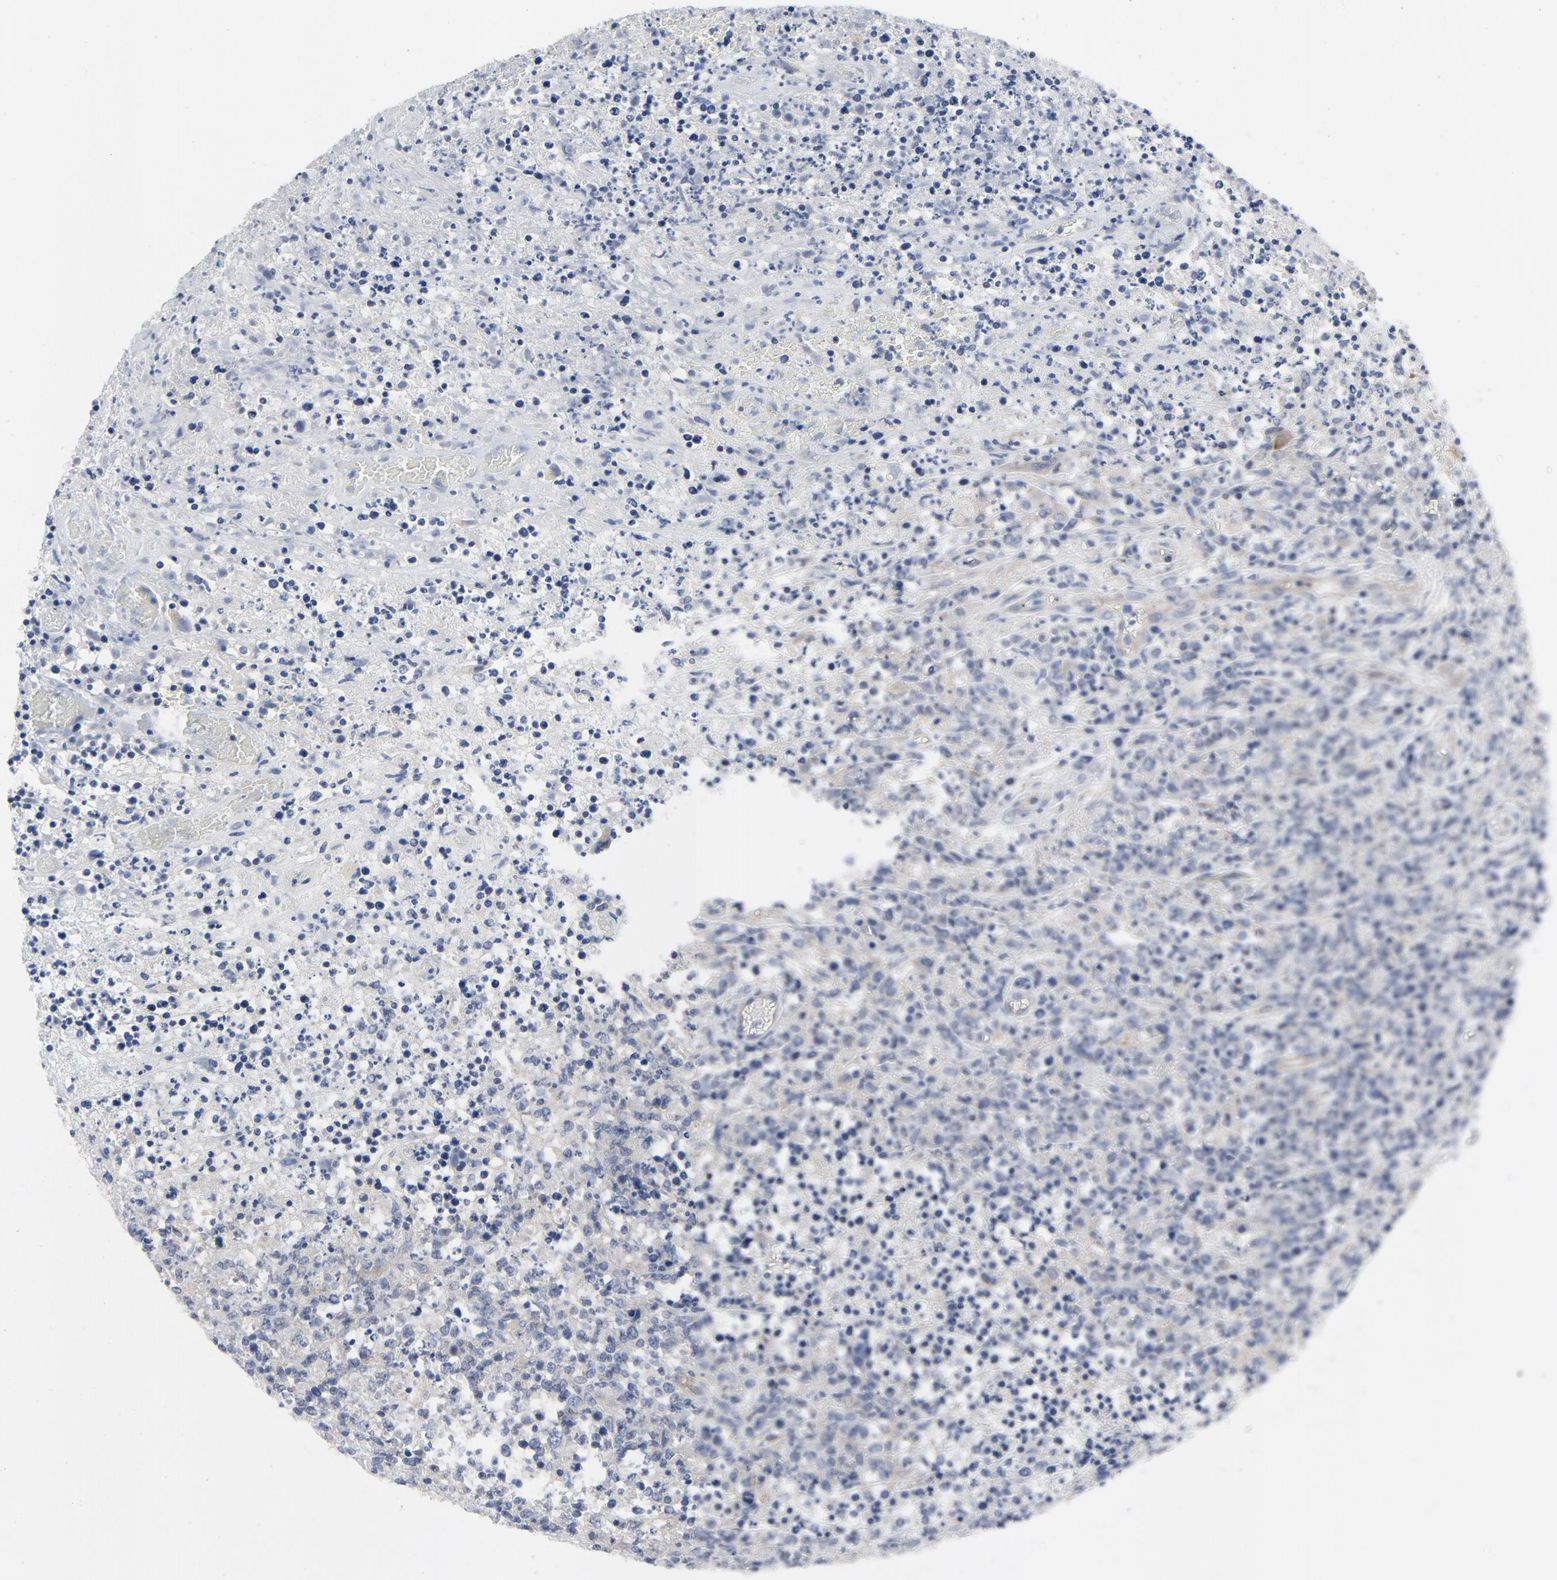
{"staining": {"intensity": "weak", "quantity": "<25%", "location": "cytoplasmic/membranous"}, "tissue": "lymphoma", "cell_type": "Tumor cells", "image_type": "cancer", "snomed": [{"axis": "morphology", "description": "Malignant lymphoma, non-Hodgkin's type, High grade"}, {"axis": "topography", "description": "Lymph node"}], "caption": "The image reveals no significant staining in tumor cells of malignant lymphoma, non-Hodgkin's type (high-grade).", "gene": "DYNLT3", "patient": {"sex": "female", "age": 84}}